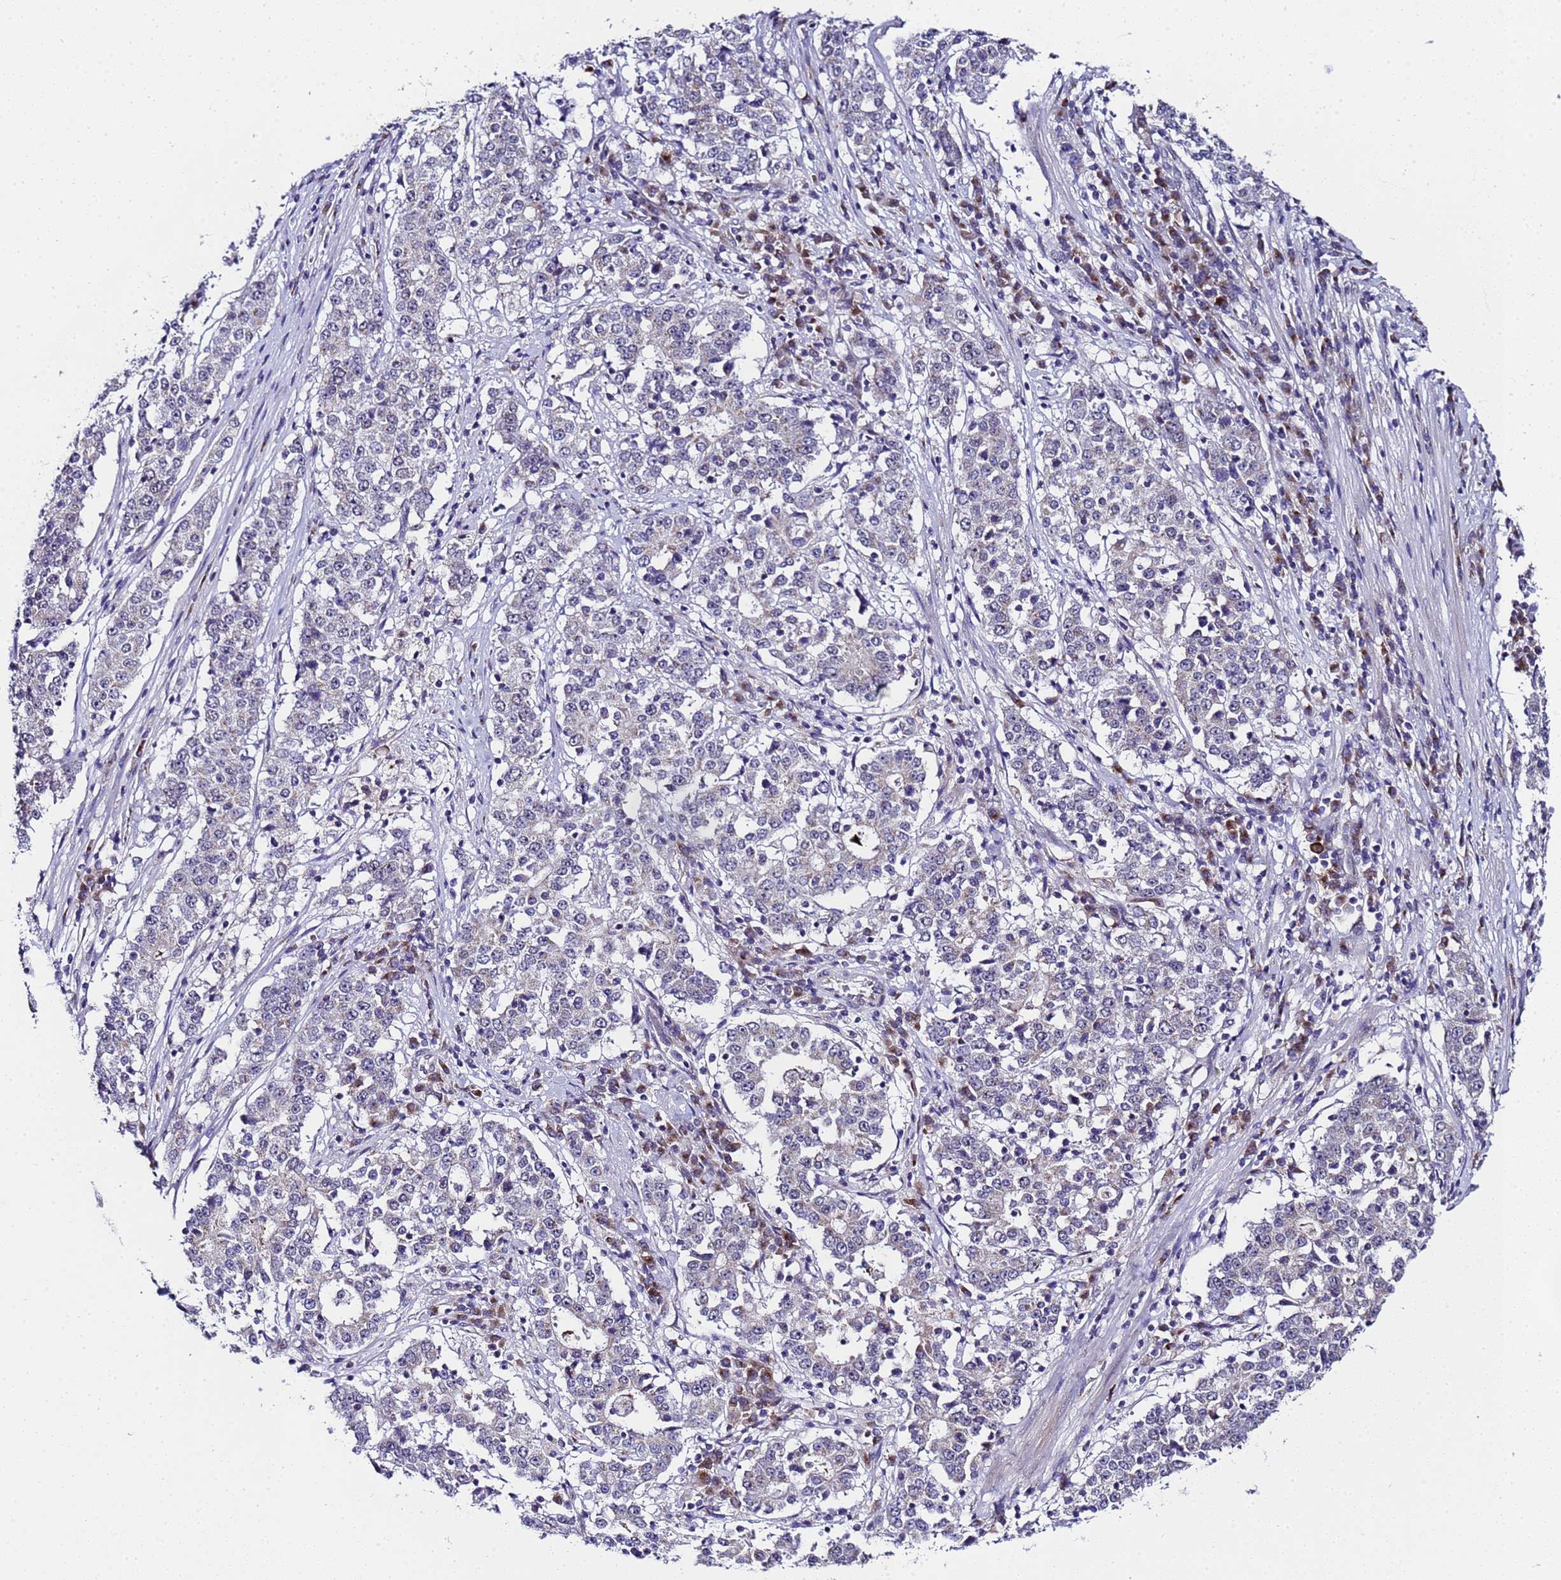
{"staining": {"intensity": "negative", "quantity": "none", "location": "none"}, "tissue": "stomach cancer", "cell_type": "Tumor cells", "image_type": "cancer", "snomed": [{"axis": "morphology", "description": "Adenocarcinoma, NOS"}, {"axis": "topography", "description": "Stomach"}], "caption": "Protein analysis of stomach adenocarcinoma exhibits no significant staining in tumor cells.", "gene": "C19orf47", "patient": {"sex": "male", "age": 59}}